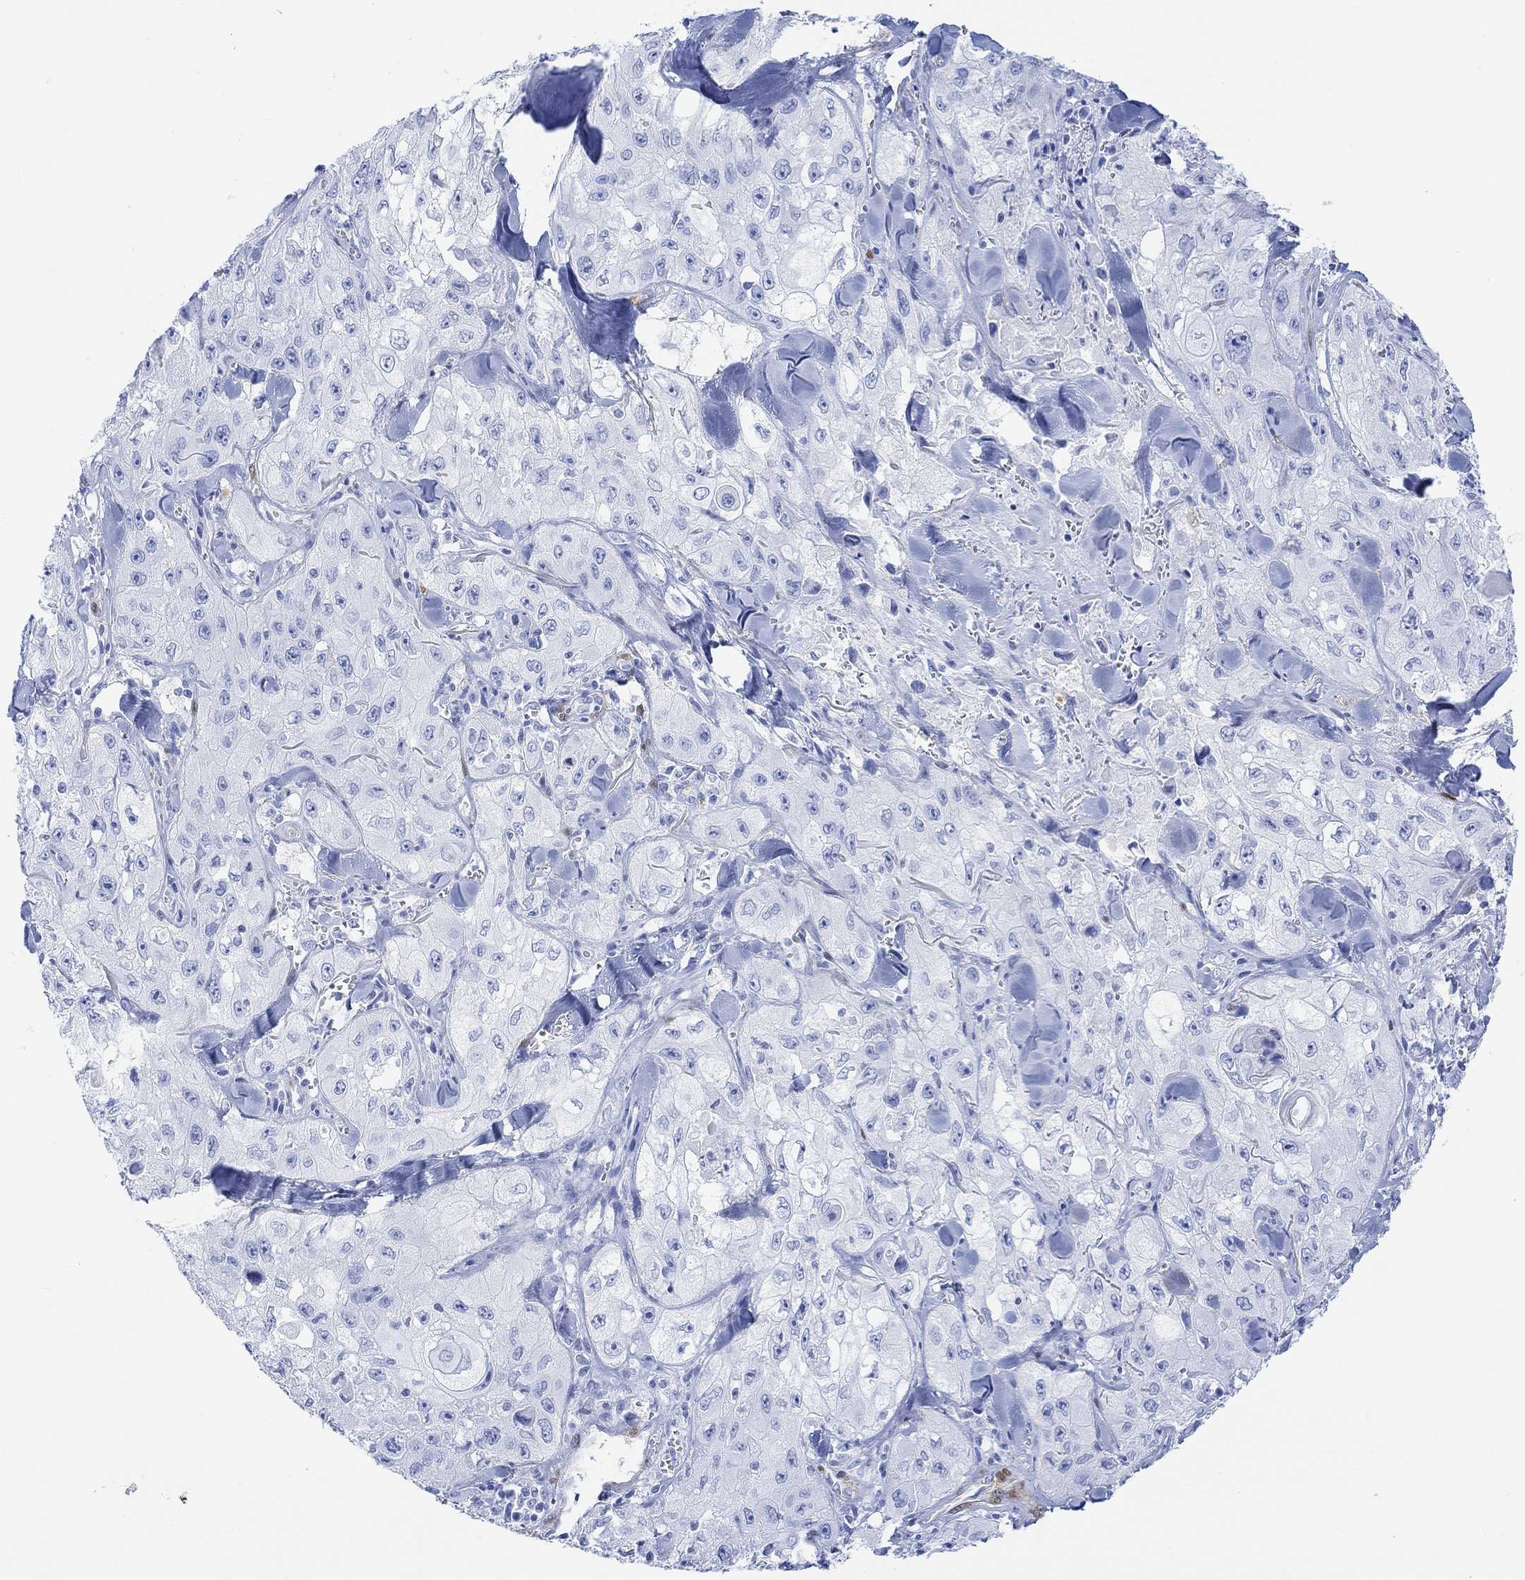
{"staining": {"intensity": "negative", "quantity": "none", "location": "none"}, "tissue": "skin cancer", "cell_type": "Tumor cells", "image_type": "cancer", "snomed": [{"axis": "morphology", "description": "Squamous cell carcinoma, NOS"}, {"axis": "topography", "description": "Skin"}, {"axis": "topography", "description": "Subcutis"}], "caption": "Immunohistochemistry image of human squamous cell carcinoma (skin) stained for a protein (brown), which reveals no expression in tumor cells.", "gene": "TPPP3", "patient": {"sex": "male", "age": 73}}